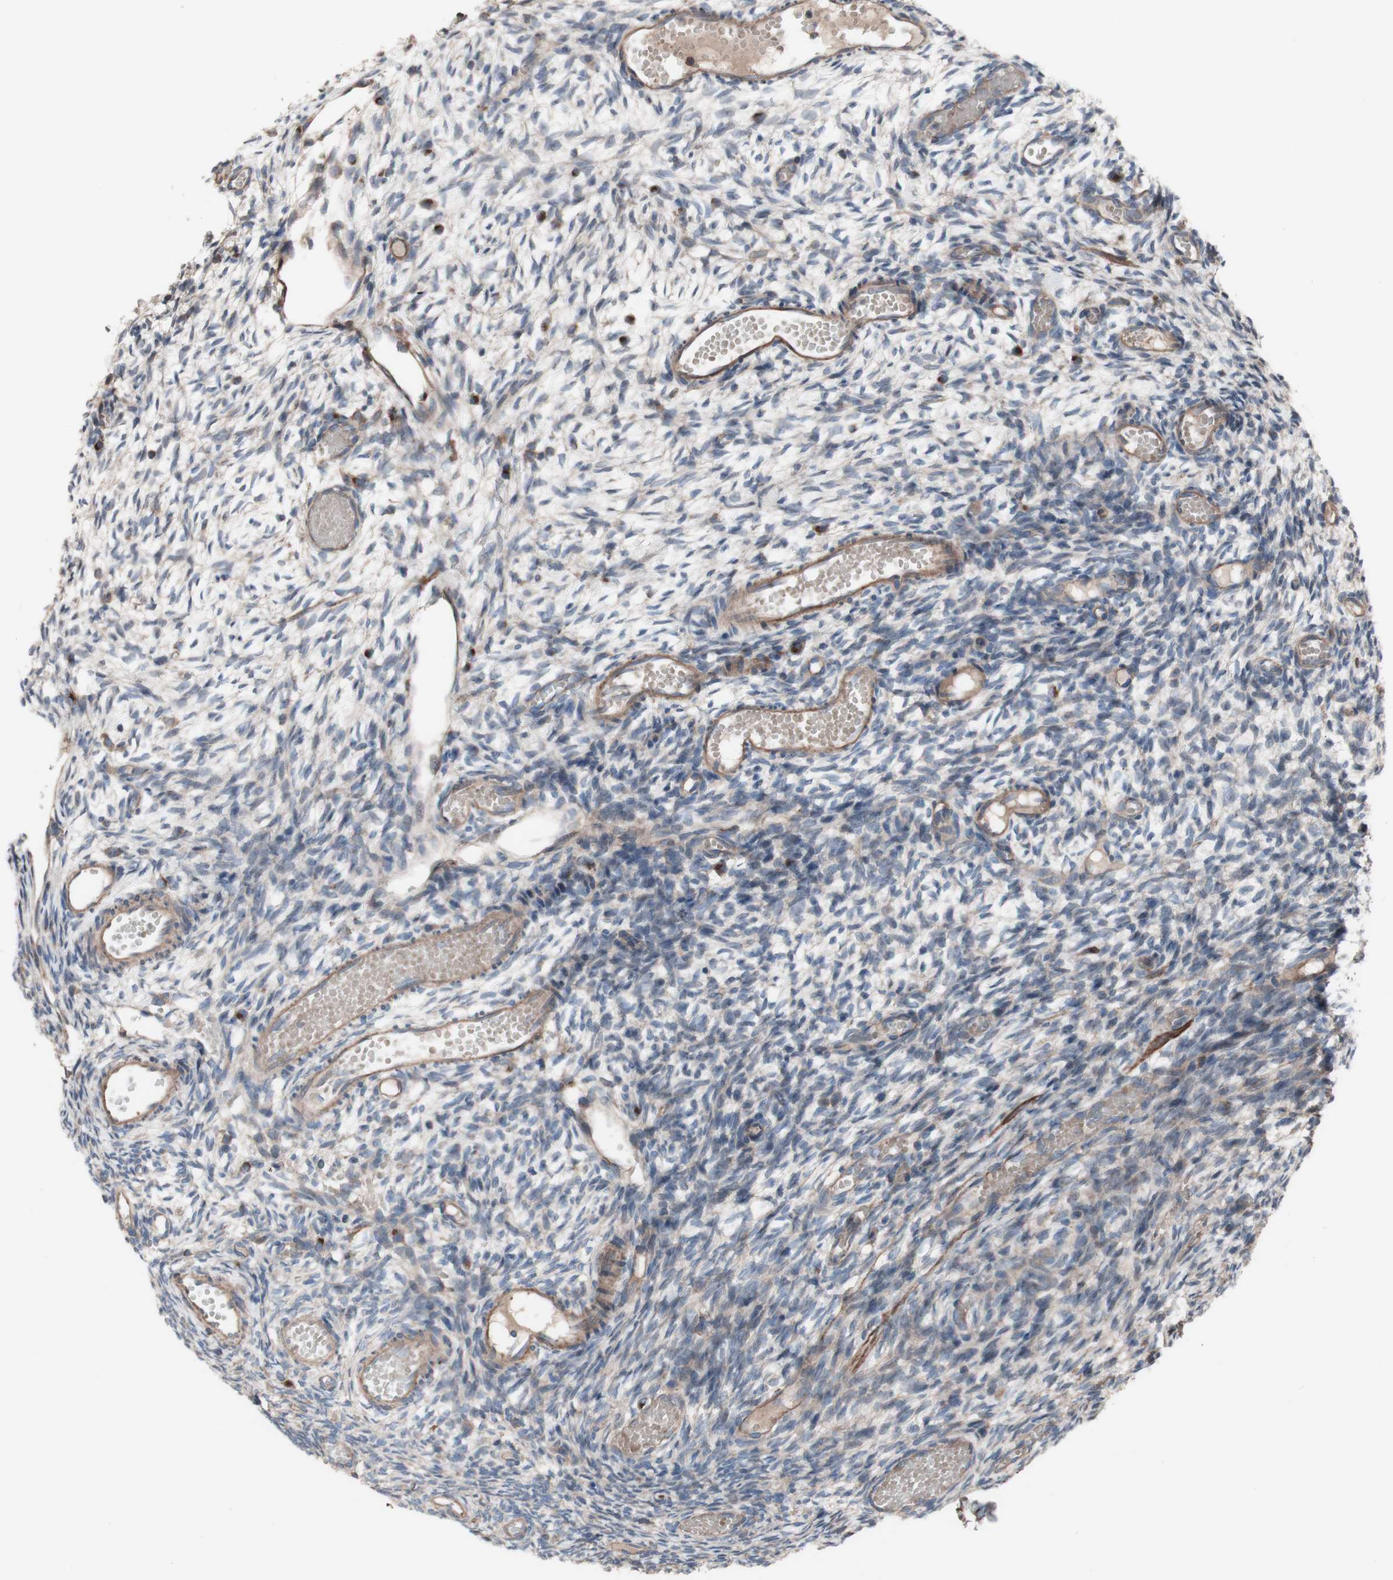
{"staining": {"intensity": "weak", "quantity": ">75%", "location": "cytoplasmic/membranous"}, "tissue": "ovary", "cell_type": "Ovarian stroma cells", "image_type": "normal", "snomed": [{"axis": "morphology", "description": "Normal tissue, NOS"}, {"axis": "topography", "description": "Ovary"}], "caption": "Ovary stained with IHC reveals weak cytoplasmic/membranous staining in about >75% of ovarian stroma cells.", "gene": "COPB1", "patient": {"sex": "female", "age": 35}}